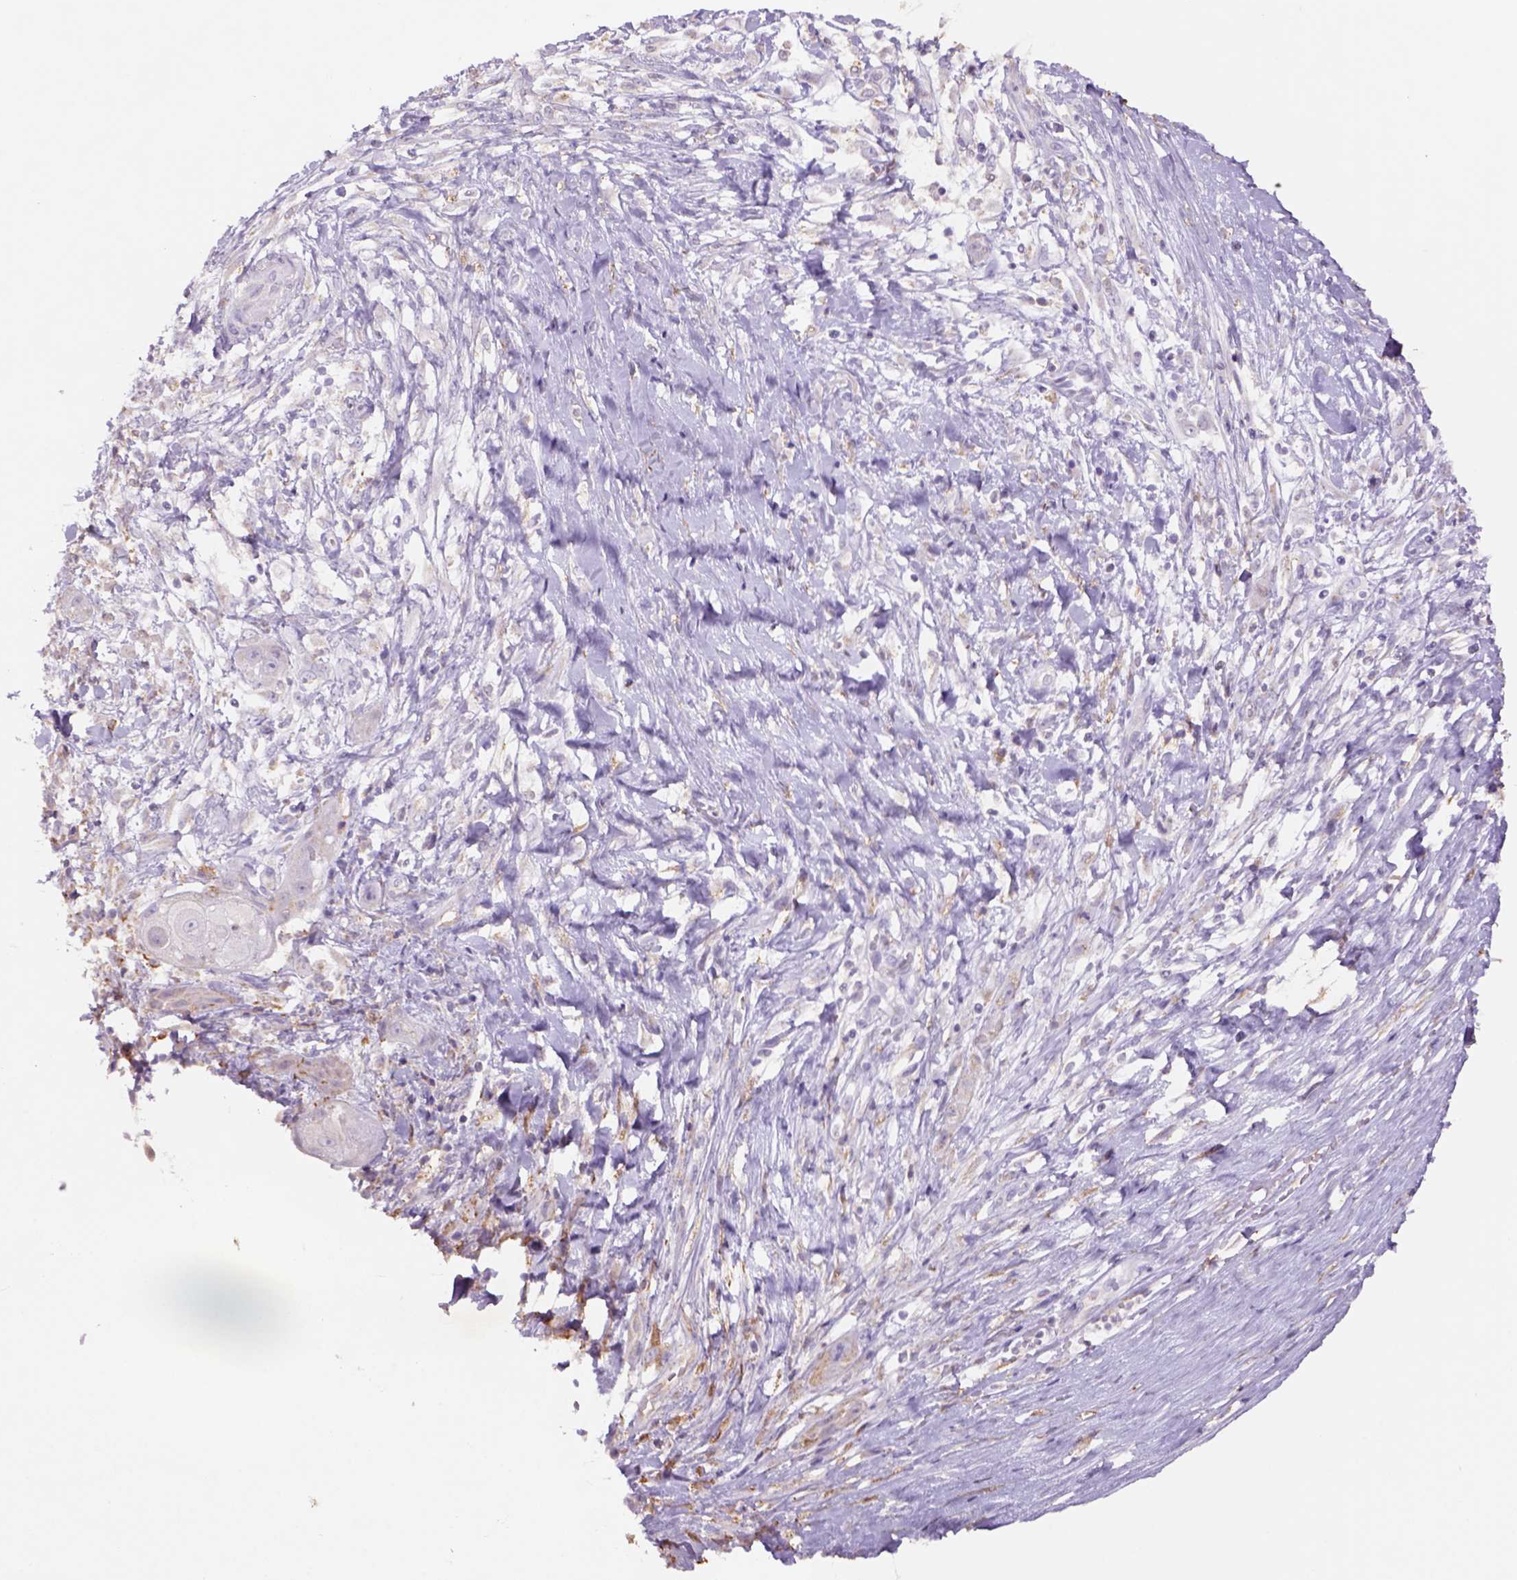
{"staining": {"intensity": "negative", "quantity": "none", "location": "none"}, "tissue": "skin cancer", "cell_type": "Tumor cells", "image_type": "cancer", "snomed": [{"axis": "morphology", "description": "Squamous cell carcinoma, NOS"}, {"axis": "topography", "description": "Skin"}], "caption": "There is no significant staining in tumor cells of skin cancer (squamous cell carcinoma). The staining was performed using DAB (3,3'-diaminobenzidine) to visualize the protein expression in brown, while the nuclei were stained in blue with hematoxylin (Magnification: 20x).", "gene": "NAALAD2", "patient": {"sex": "male", "age": 62}}